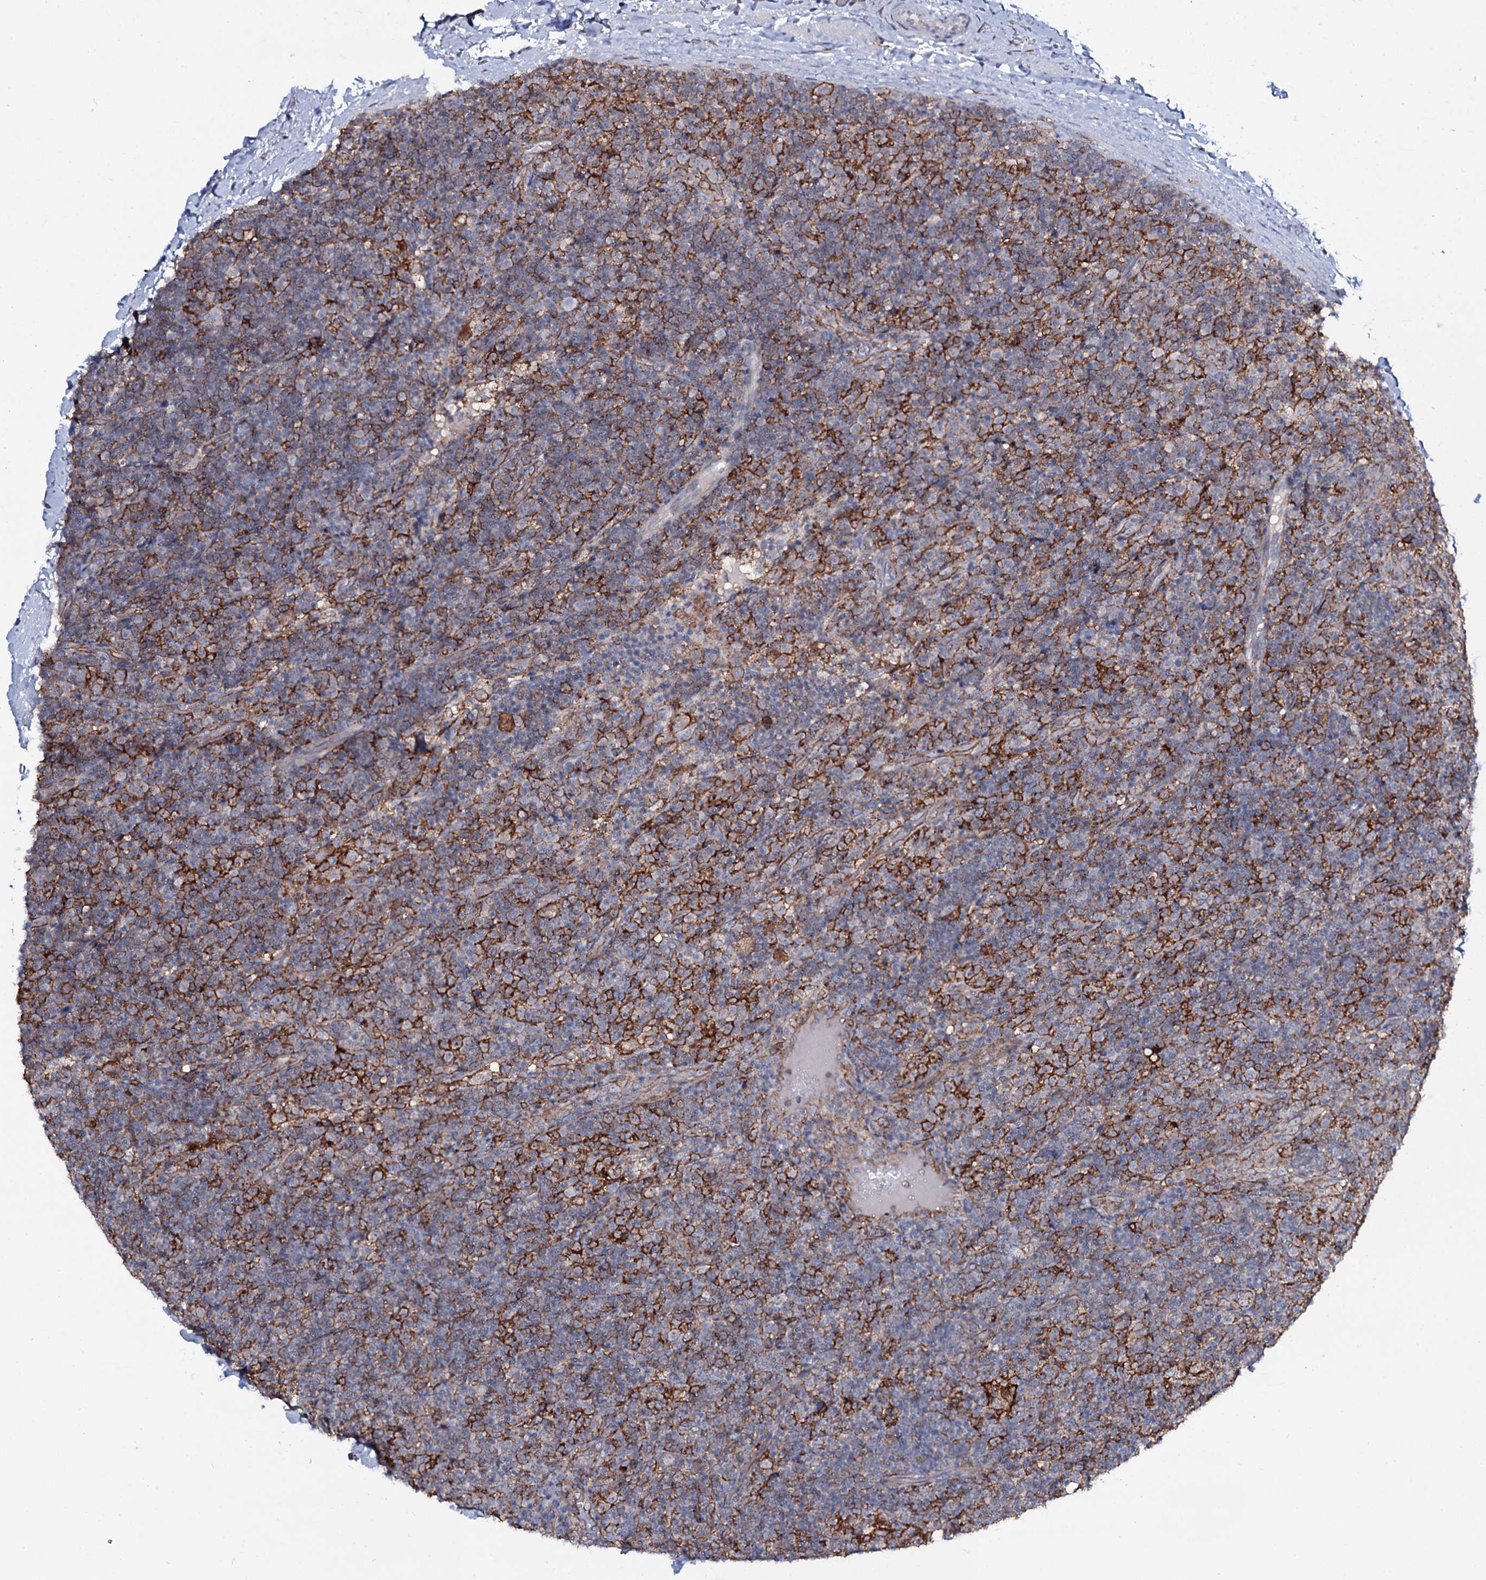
{"staining": {"intensity": "negative", "quantity": "none", "location": "none"}, "tissue": "lymphoma", "cell_type": "Tumor cells", "image_type": "cancer", "snomed": [{"axis": "morphology", "description": "Hodgkin's disease, NOS"}, {"axis": "topography", "description": "Lymph node"}], "caption": "The immunohistochemistry image has no significant staining in tumor cells of lymphoma tissue.", "gene": "SNAP23", "patient": {"sex": "female", "age": 57}}